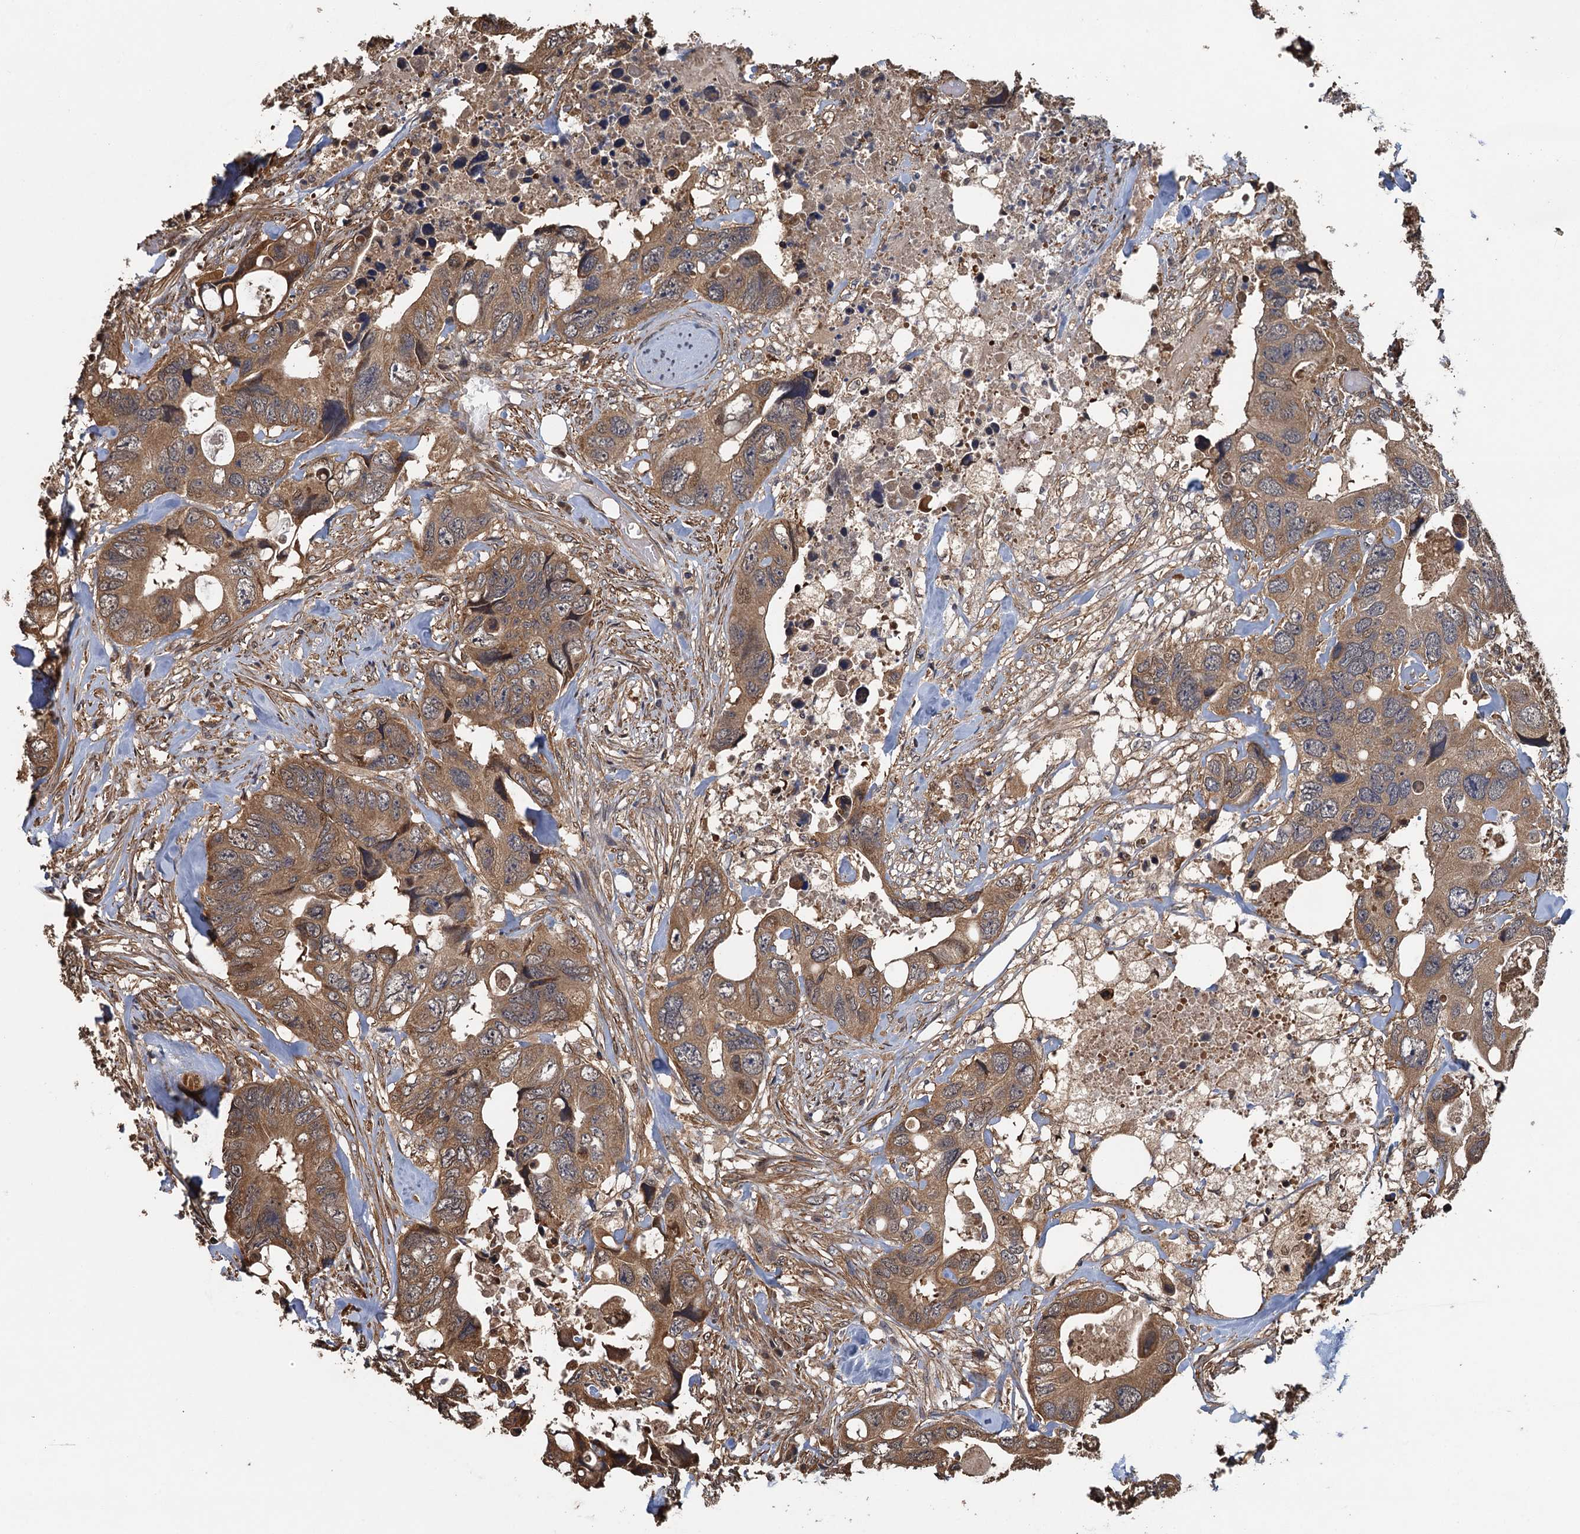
{"staining": {"intensity": "moderate", "quantity": ">75%", "location": "cytoplasmic/membranous"}, "tissue": "colorectal cancer", "cell_type": "Tumor cells", "image_type": "cancer", "snomed": [{"axis": "morphology", "description": "Adenocarcinoma, NOS"}, {"axis": "topography", "description": "Rectum"}], "caption": "Colorectal cancer (adenocarcinoma) stained for a protein (brown) displays moderate cytoplasmic/membranous positive expression in about >75% of tumor cells.", "gene": "MEAK7", "patient": {"sex": "male", "age": 57}}